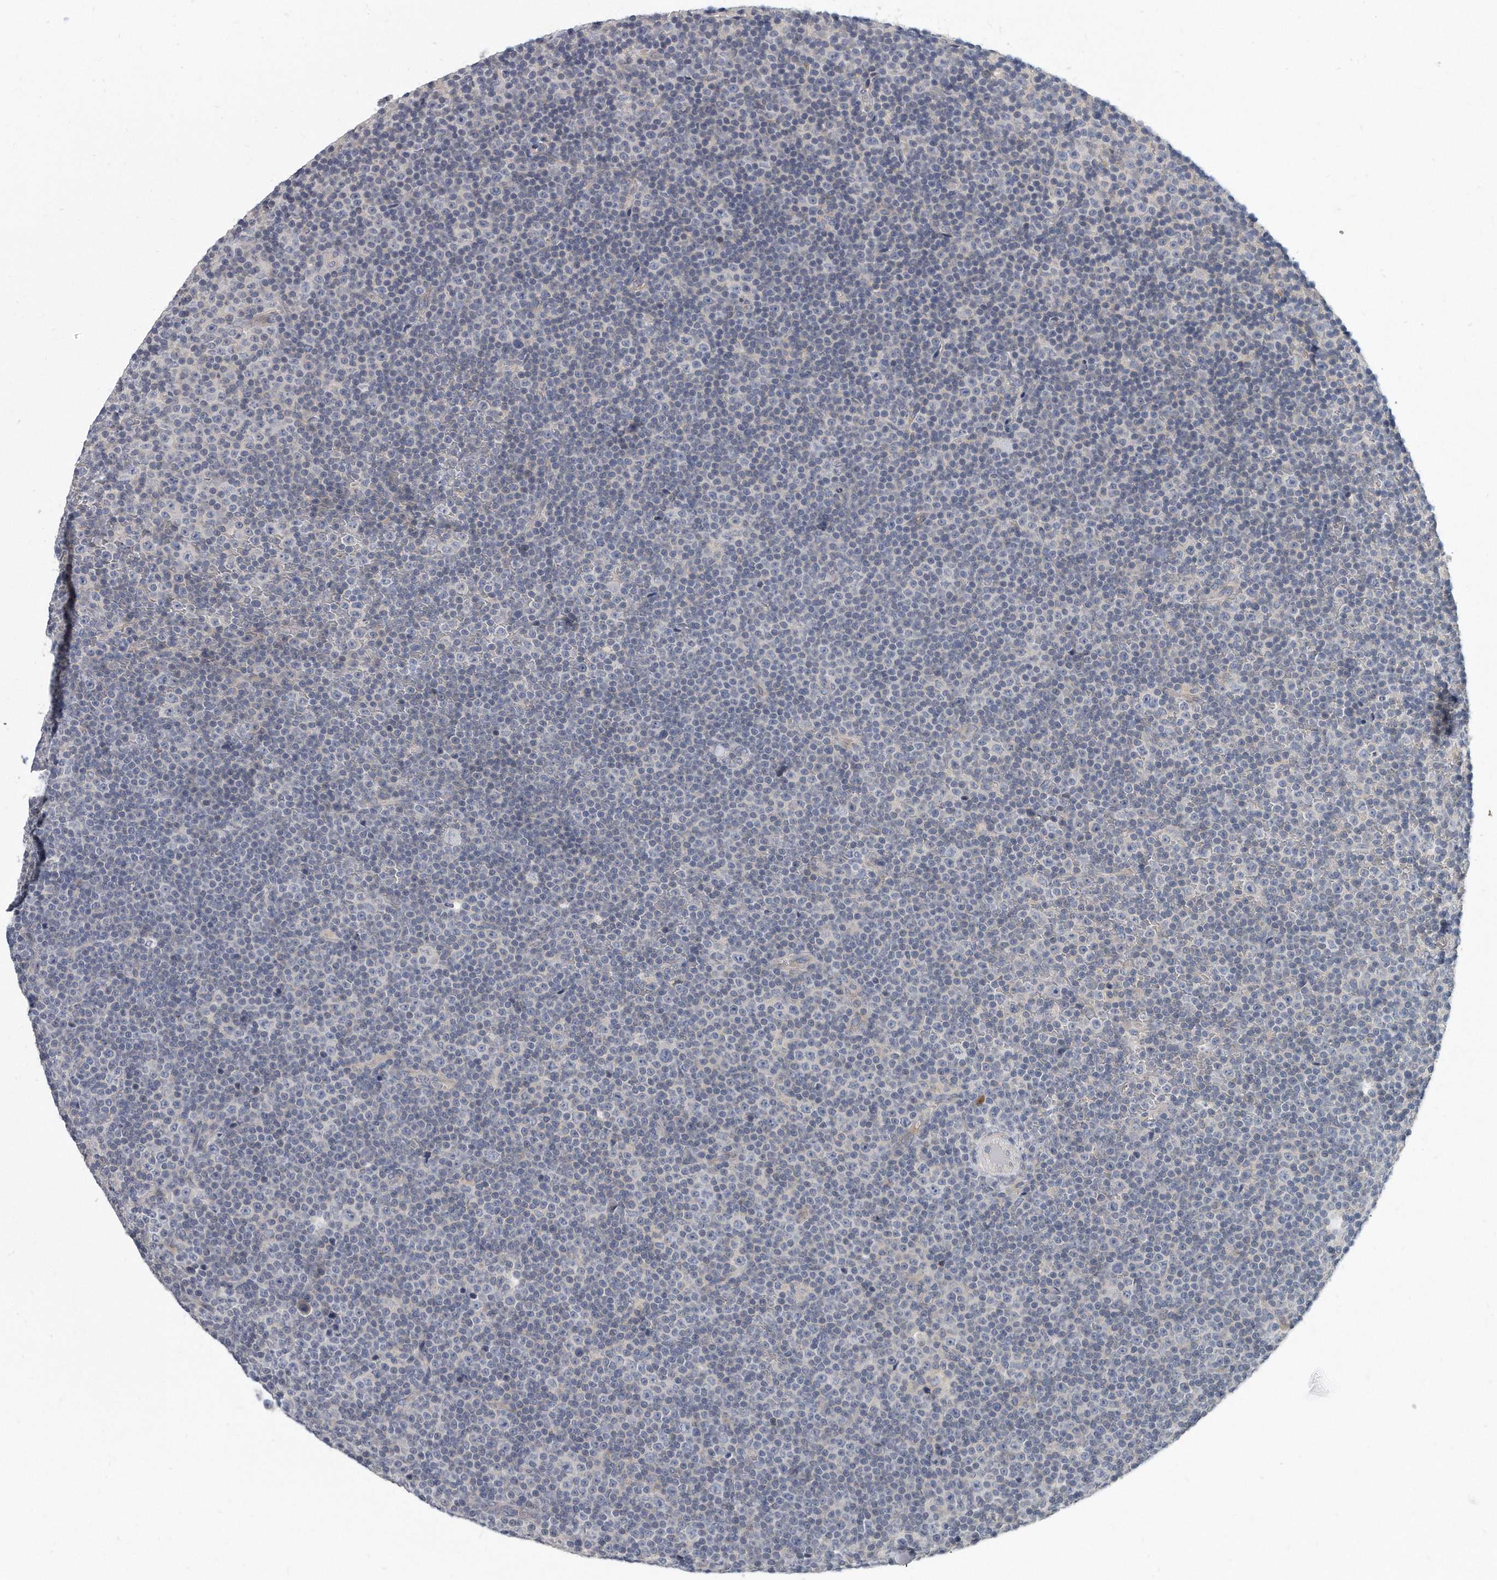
{"staining": {"intensity": "negative", "quantity": "none", "location": "none"}, "tissue": "lymphoma", "cell_type": "Tumor cells", "image_type": "cancer", "snomed": [{"axis": "morphology", "description": "Malignant lymphoma, non-Hodgkin's type, Low grade"}, {"axis": "topography", "description": "Lymph node"}], "caption": "There is no significant staining in tumor cells of malignant lymphoma, non-Hodgkin's type (low-grade). The staining was performed using DAB (3,3'-diaminobenzidine) to visualize the protein expression in brown, while the nuclei were stained in blue with hematoxylin (Magnification: 20x).", "gene": "PLEKHA6", "patient": {"sex": "female", "age": 67}}